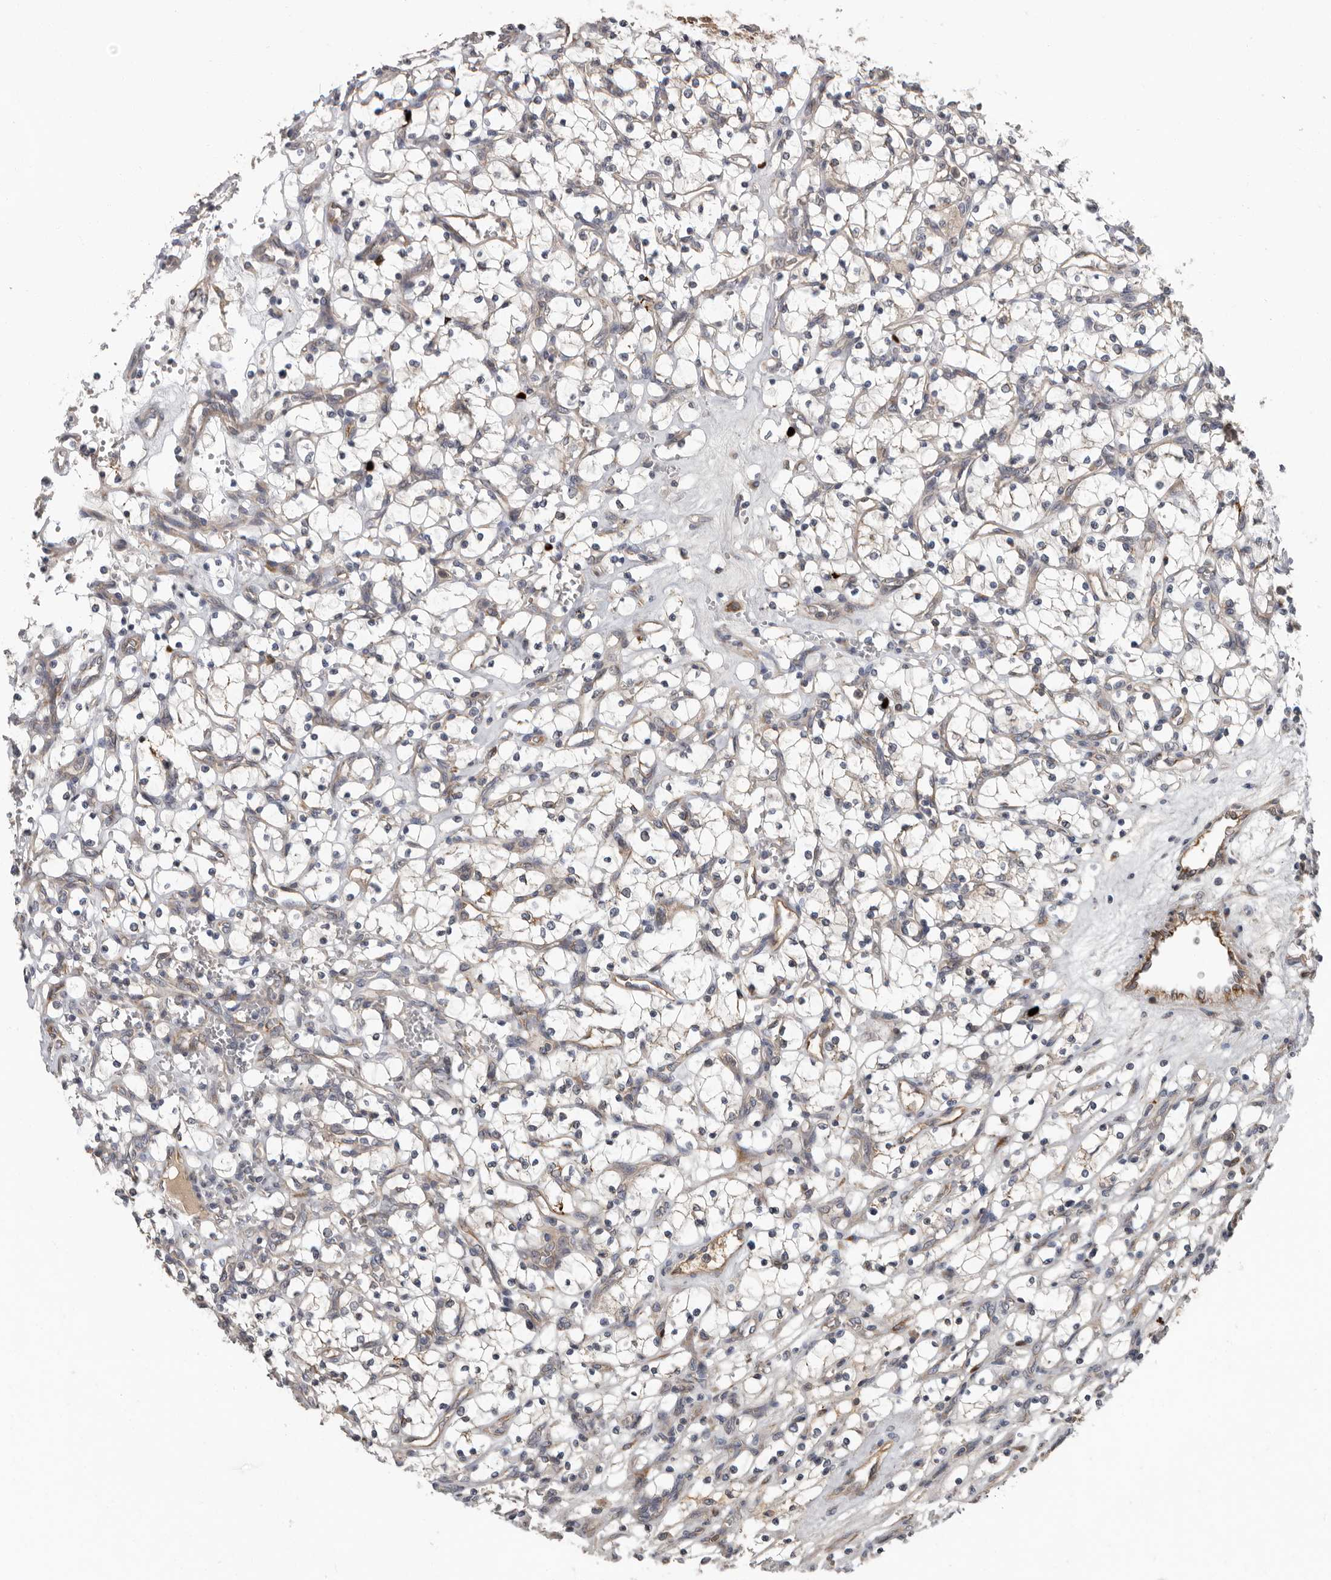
{"staining": {"intensity": "weak", "quantity": "<25%", "location": "cytoplasmic/membranous"}, "tissue": "renal cancer", "cell_type": "Tumor cells", "image_type": "cancer", "snomed": [{"axis": "morphology", "description": "Adenocarcinoma, NOS"}, {"axis": "topography", "description": "Kidney"}], "caption": "An image of adenocarcinoma (renal) stained for a protein exhibits no brown staining in tumor cells.", "gene": "MTF1", "patient": {"sex": "female", "age": 69}}